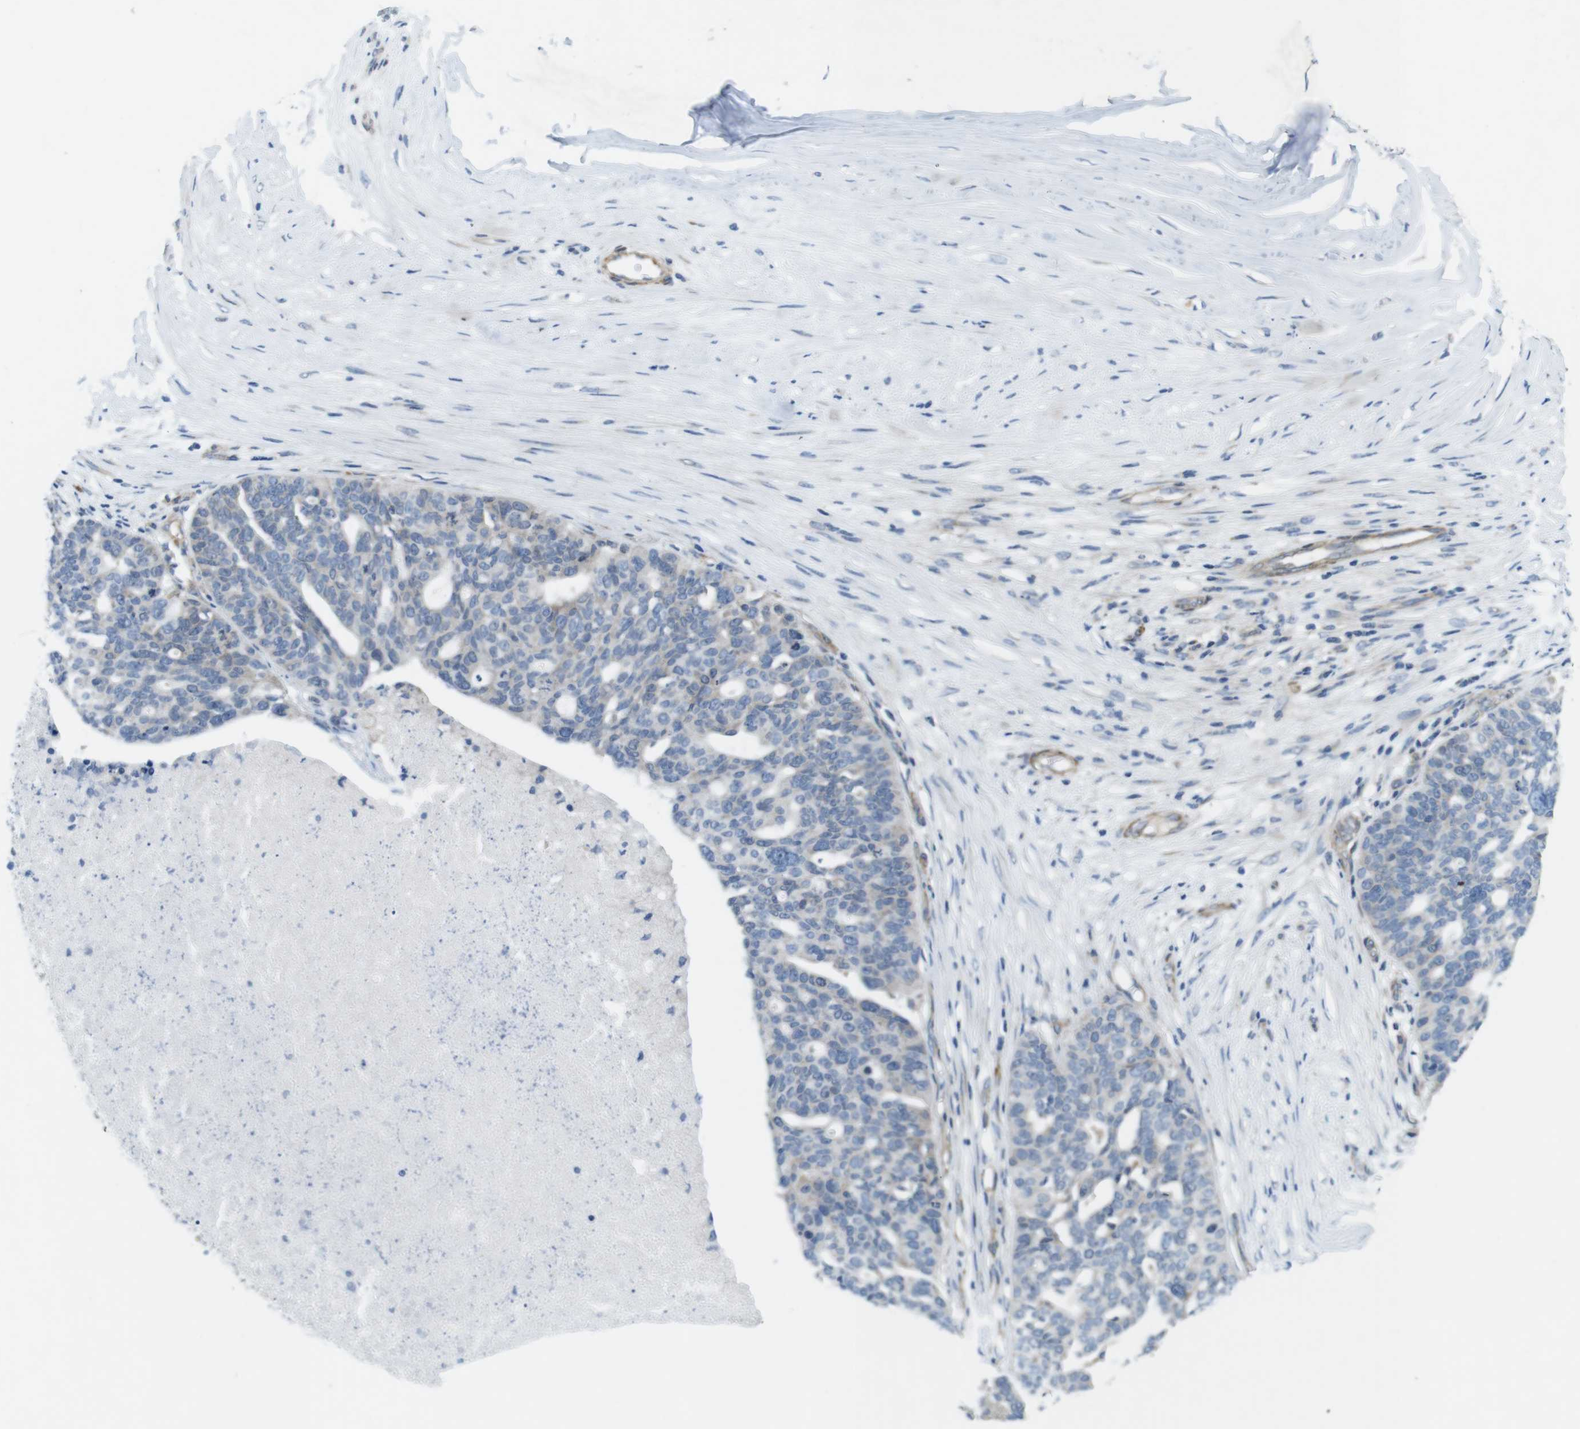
{"staining": {"intensity": "negative", "quantity": "none", "location": "none"}, "tissue": "ovarian cancer", "cell_type": "Tumor cells", "image_type": "cancer", "snomed": [{"axis": "morphology", "description": "Cystadenocarcinoma, serous, NOS"}, {"axis": "topography", "description": "Ovary"}], "caption": "Immunohistochemistry (IHC) micrograph of neoplastic tissue: ovarian cancer stained with DAB (3,3'-diaminobenzidine) displays no significant protein positivity in tumor cells.", "gene": "DCLK1", "patient": {"sex": "female", "age": 59}}